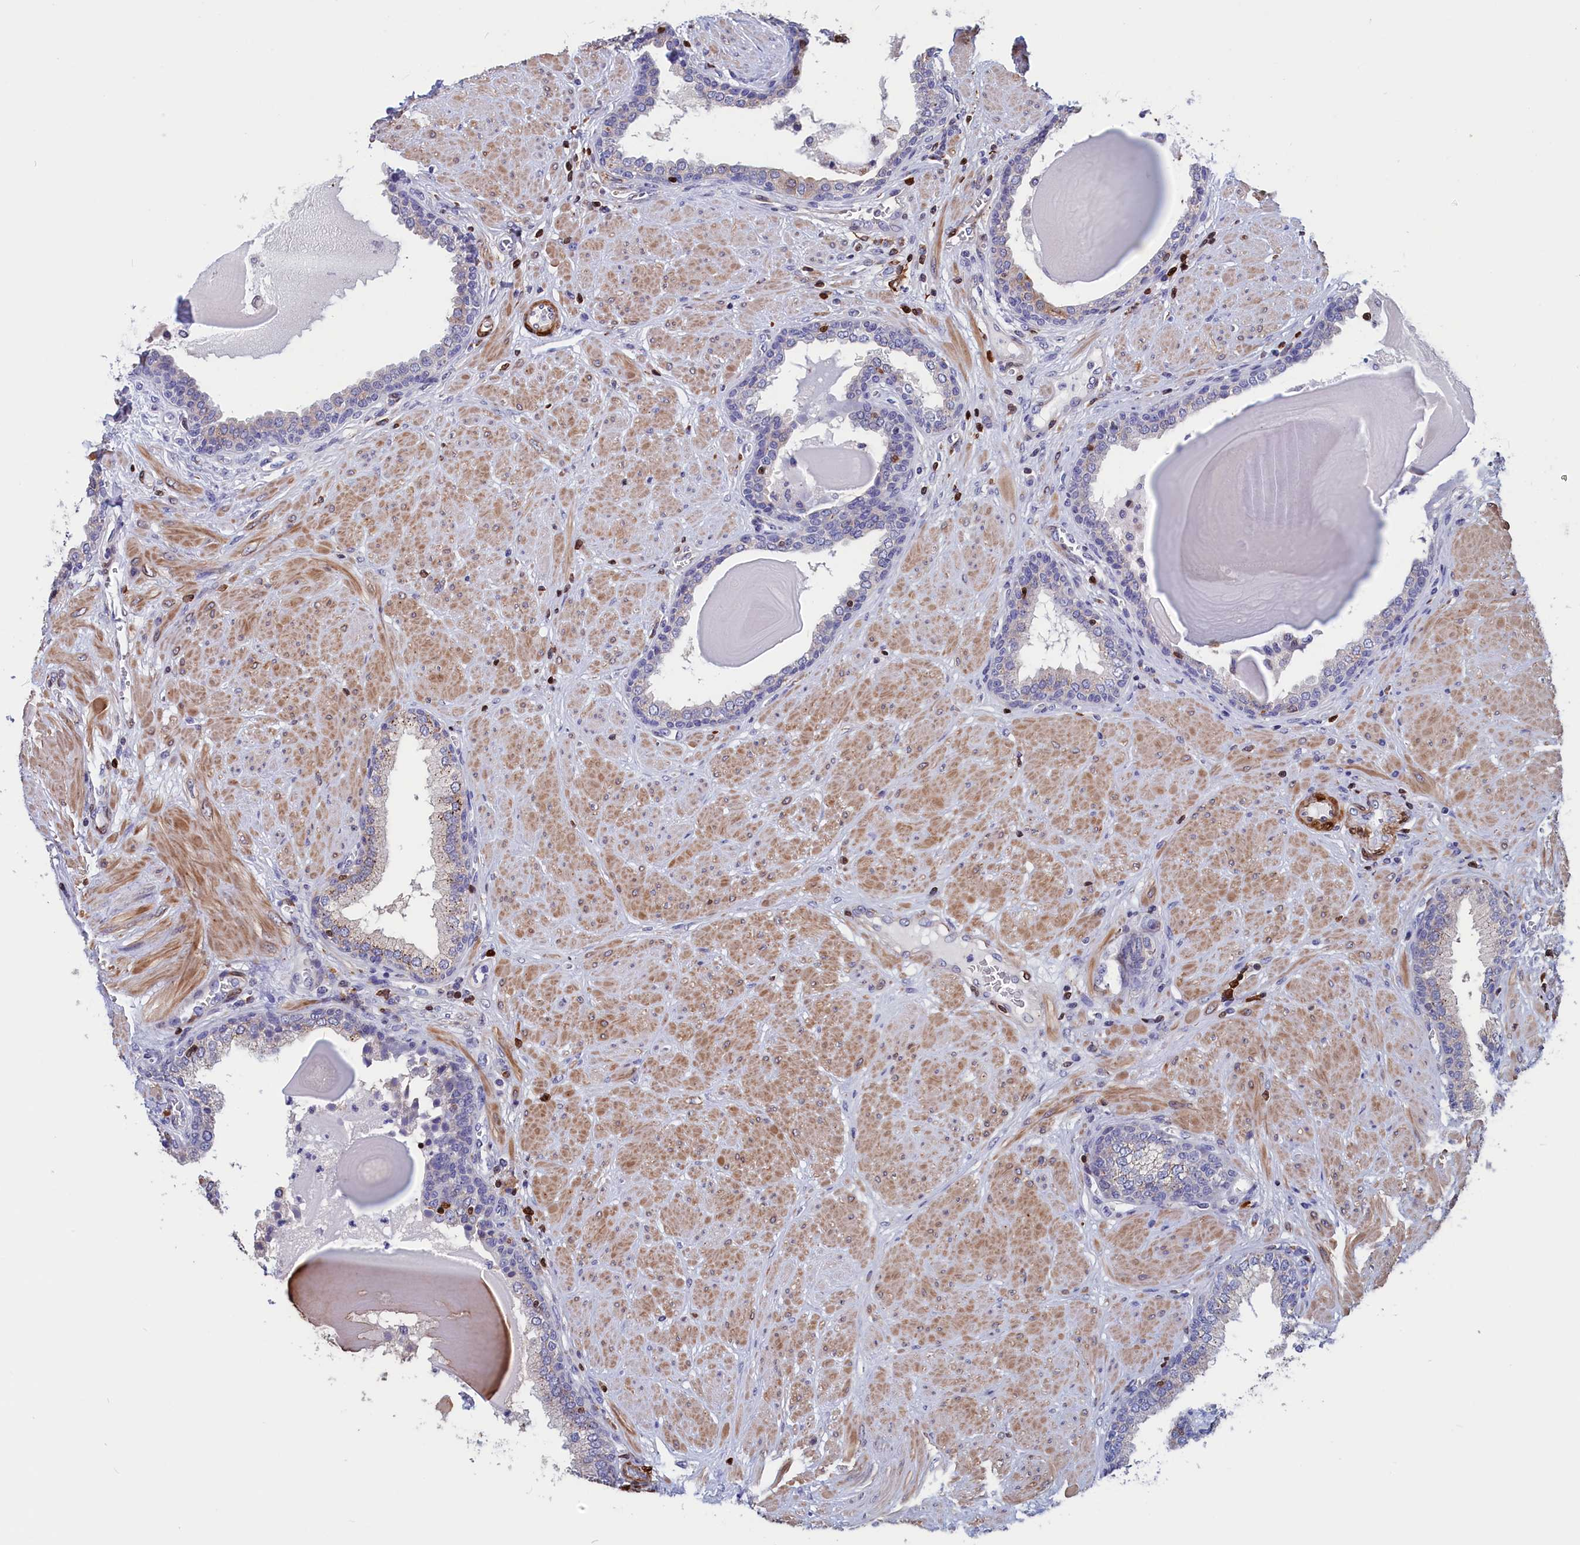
{"staining": {"intensity": "moderate", "quantity": "<25%", "location": "cytoplasmic/membranous"}, "tissue": "prostate", "cell_type": "Glandular cells", "image_type": "normal", "snomed": [{"axis": "morphology", "description": "Normal tissue, NOS"}, {"axis": "topography", "description": "Prostate"}], "caption": "Prostate stained for a protein shows moderate cytoplasmic/membranous positivity in glandular cells. The protein of interest is stained brown, and the nuclei are stained in blue (DAB (3,3'-diaminobenzidine) IHC with brightfield microscopy, high magnification).", "gene": "CRIP1", "patient": {"sex": "male", "age": 51}}